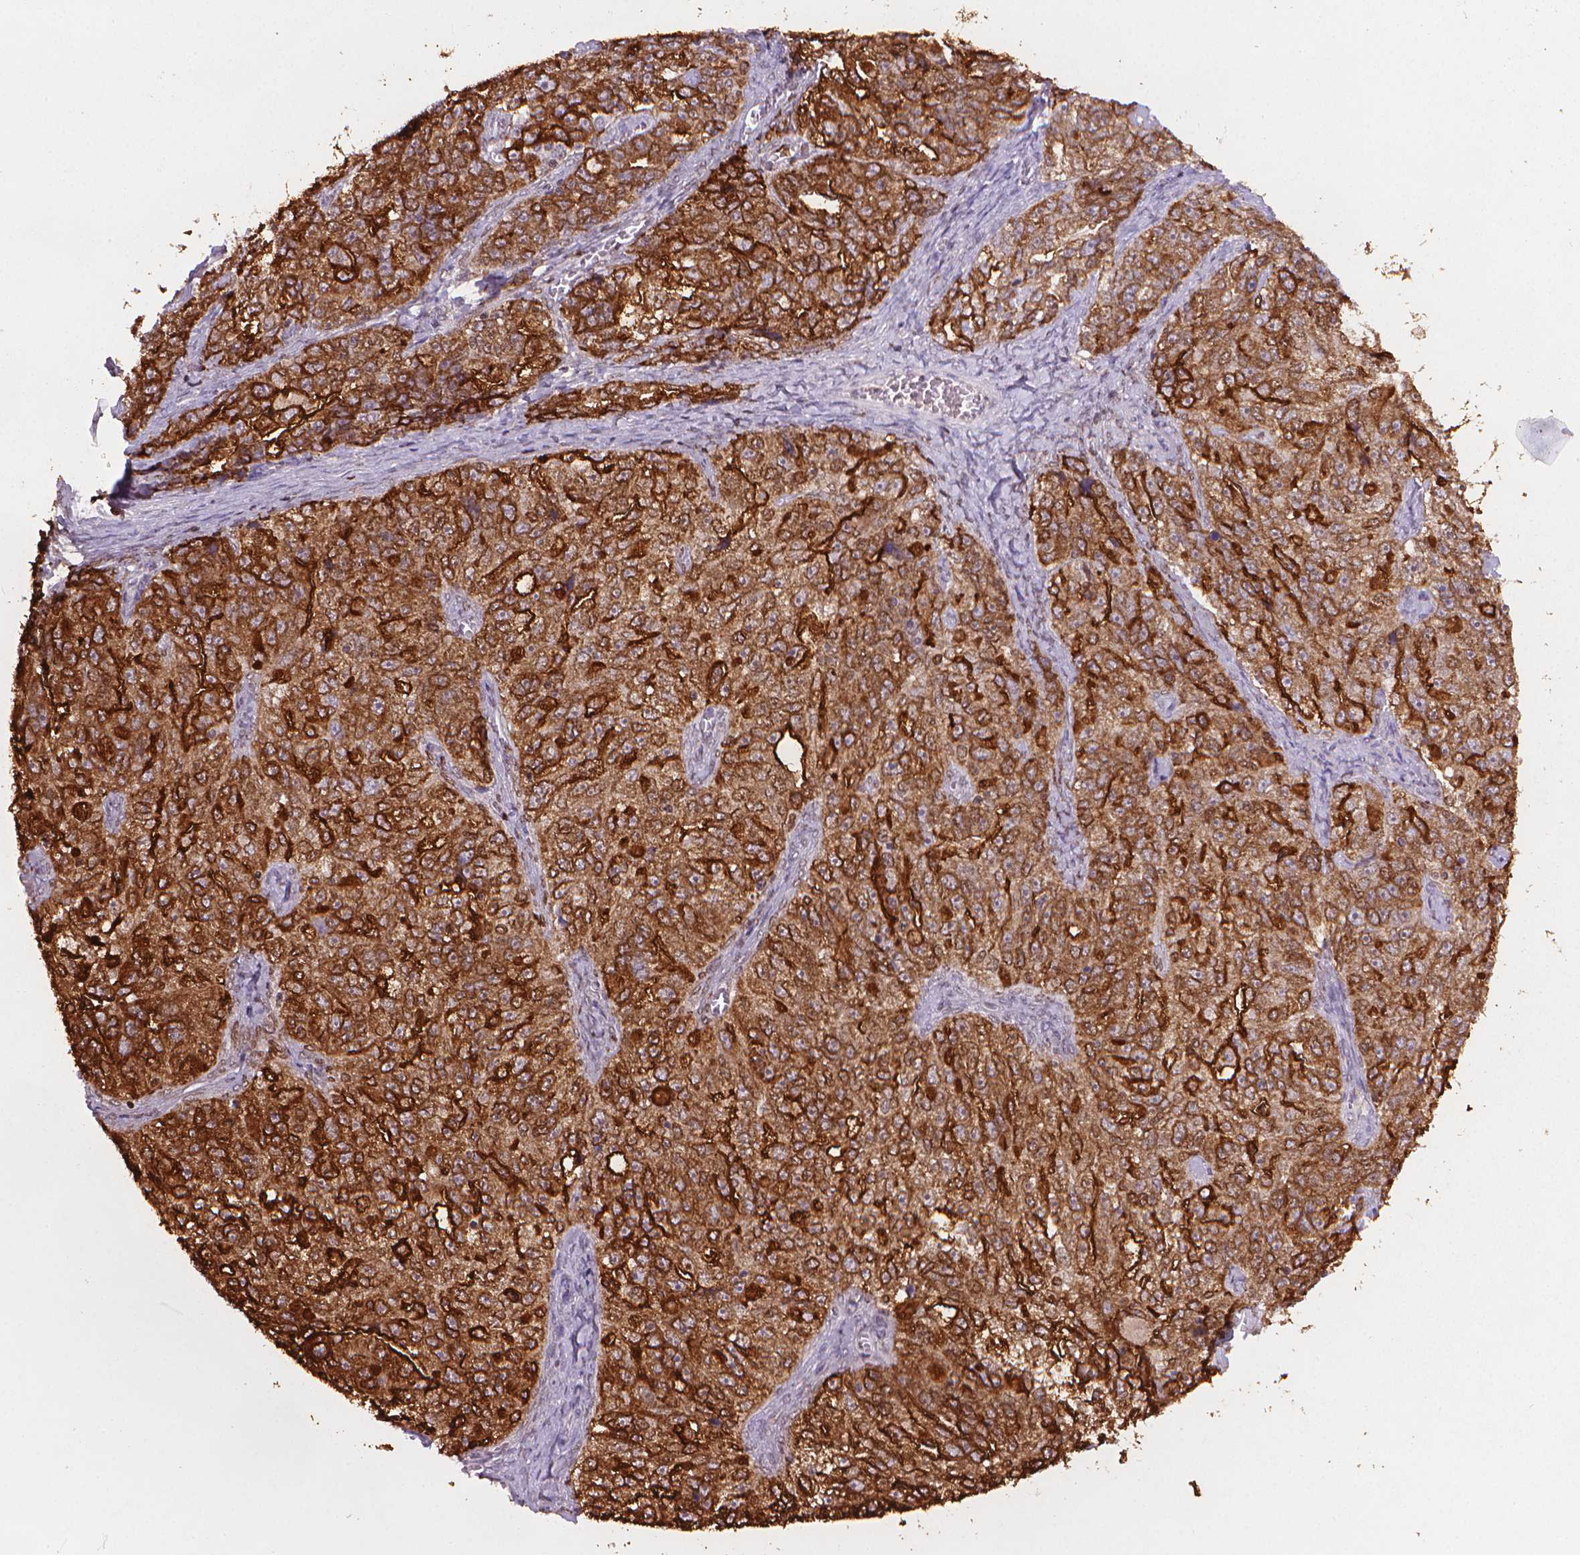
{"staining": {"intensity": "strong", "quantity": ">75%", "location": "cytoplasmic/membranous"}, "tissue": "ovarian cancer", "cell_type": "Tumor cells", "image_type": "cancer", "snomed": [{"axis": "morphology", "description": "Cystadenocarcinoma, serous, NOS"}, {"axis": "topography", "description": "Ovary"}], "caption": "Ovarian cancer was stained to show a protein in brown. There is high levels of strong cytoplasmic/membranous expression in about >75% of tumor cells.", "gene": "MUC1", "patient": {"sex": "female", "age": 51}}